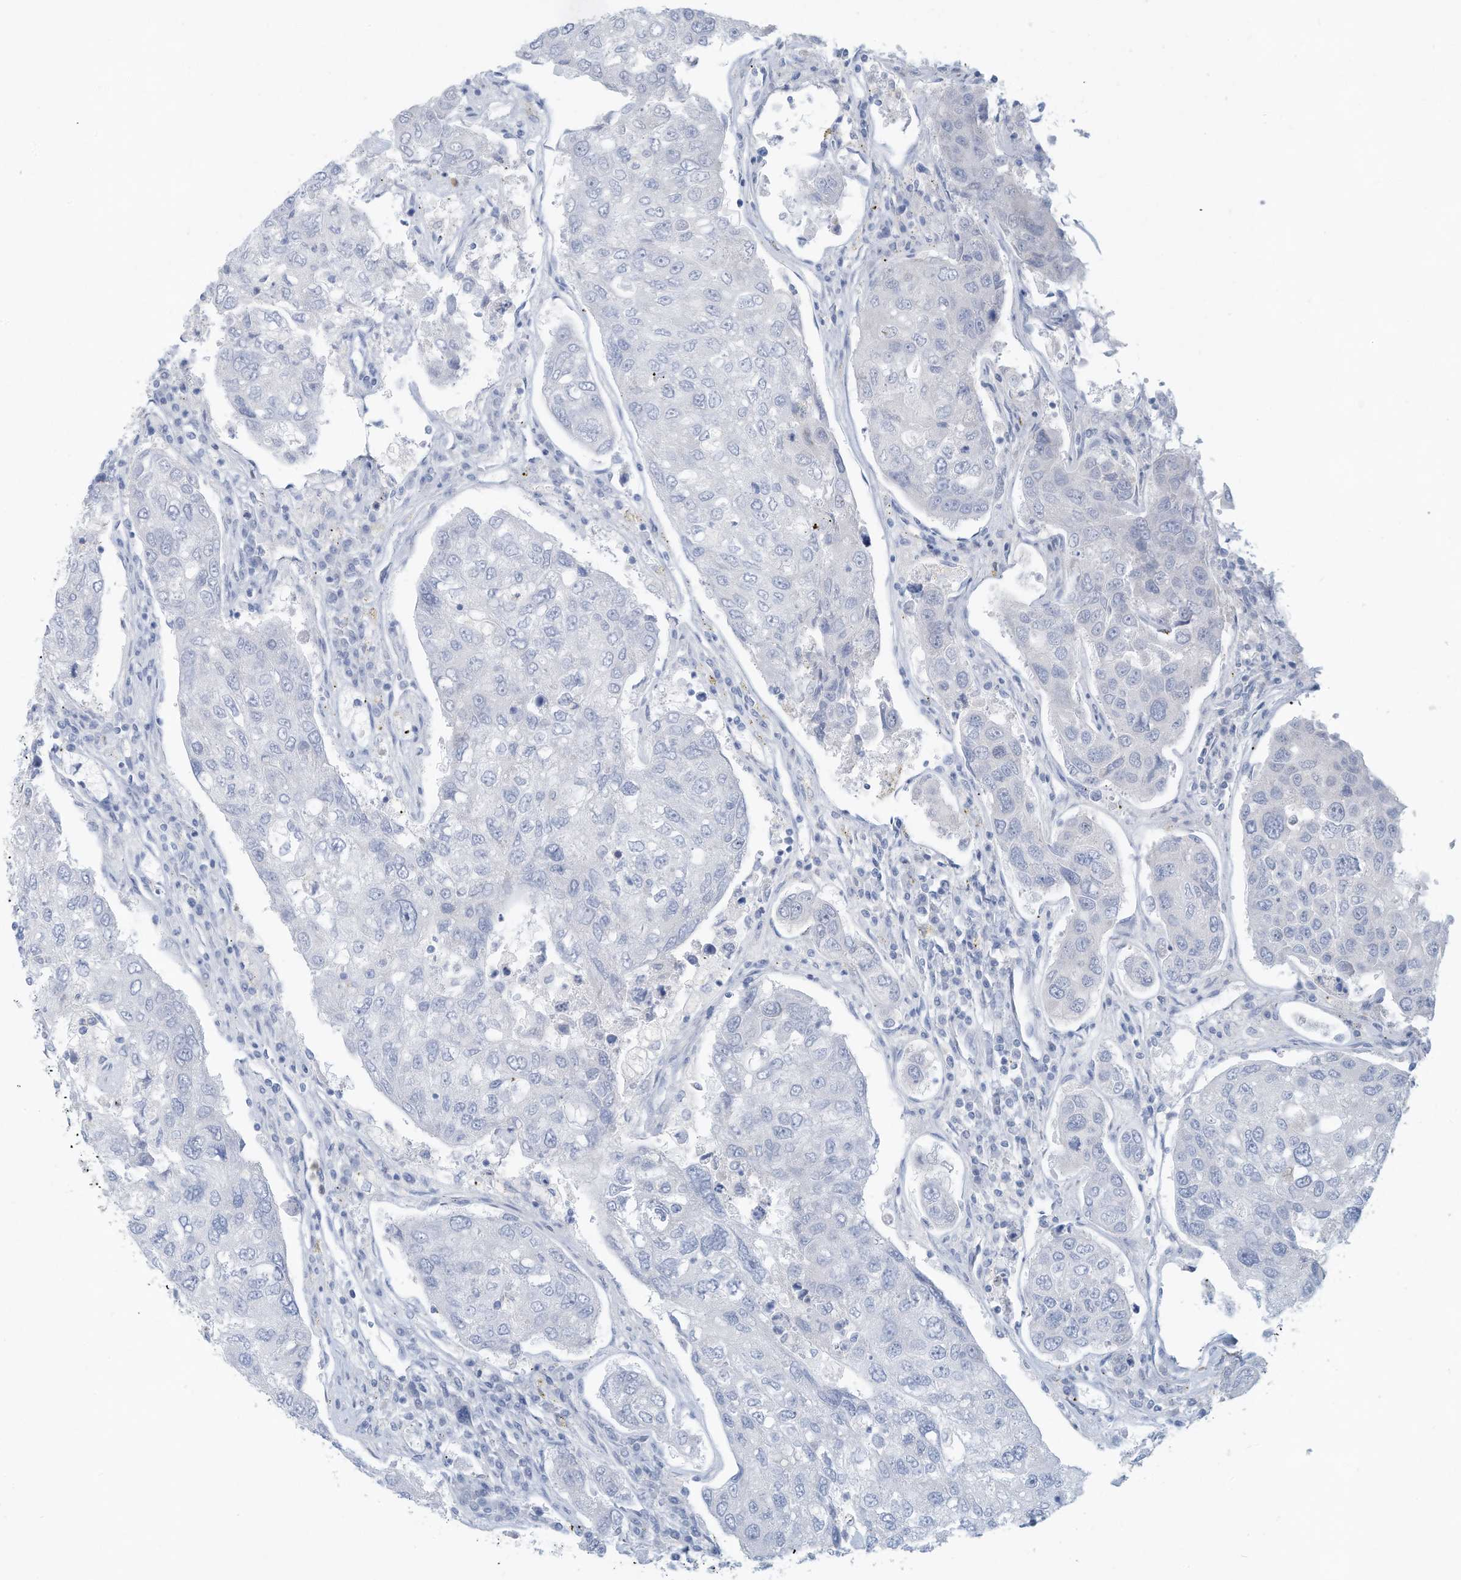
{"staining": {"intensity": "negative", "quantity": "none", "location": "none"}, "tissue": "urothelial cancer", "cell_type": "Tumor cells", "image_type": "cancer", "snomed": [{"axis": "morphology", "description": "Urothelial carcinoma, High grade"}, {"axis": "topography", "description": "Lymph node"}, {"axis": "topography", "description": "Urinary bladder"}], "caption": "The micrograph shows no staining of tumor cells in high-grade urothelial carcinoma.", "gene": "ERI2", "patient": {"sex": "male", "age": 51}}